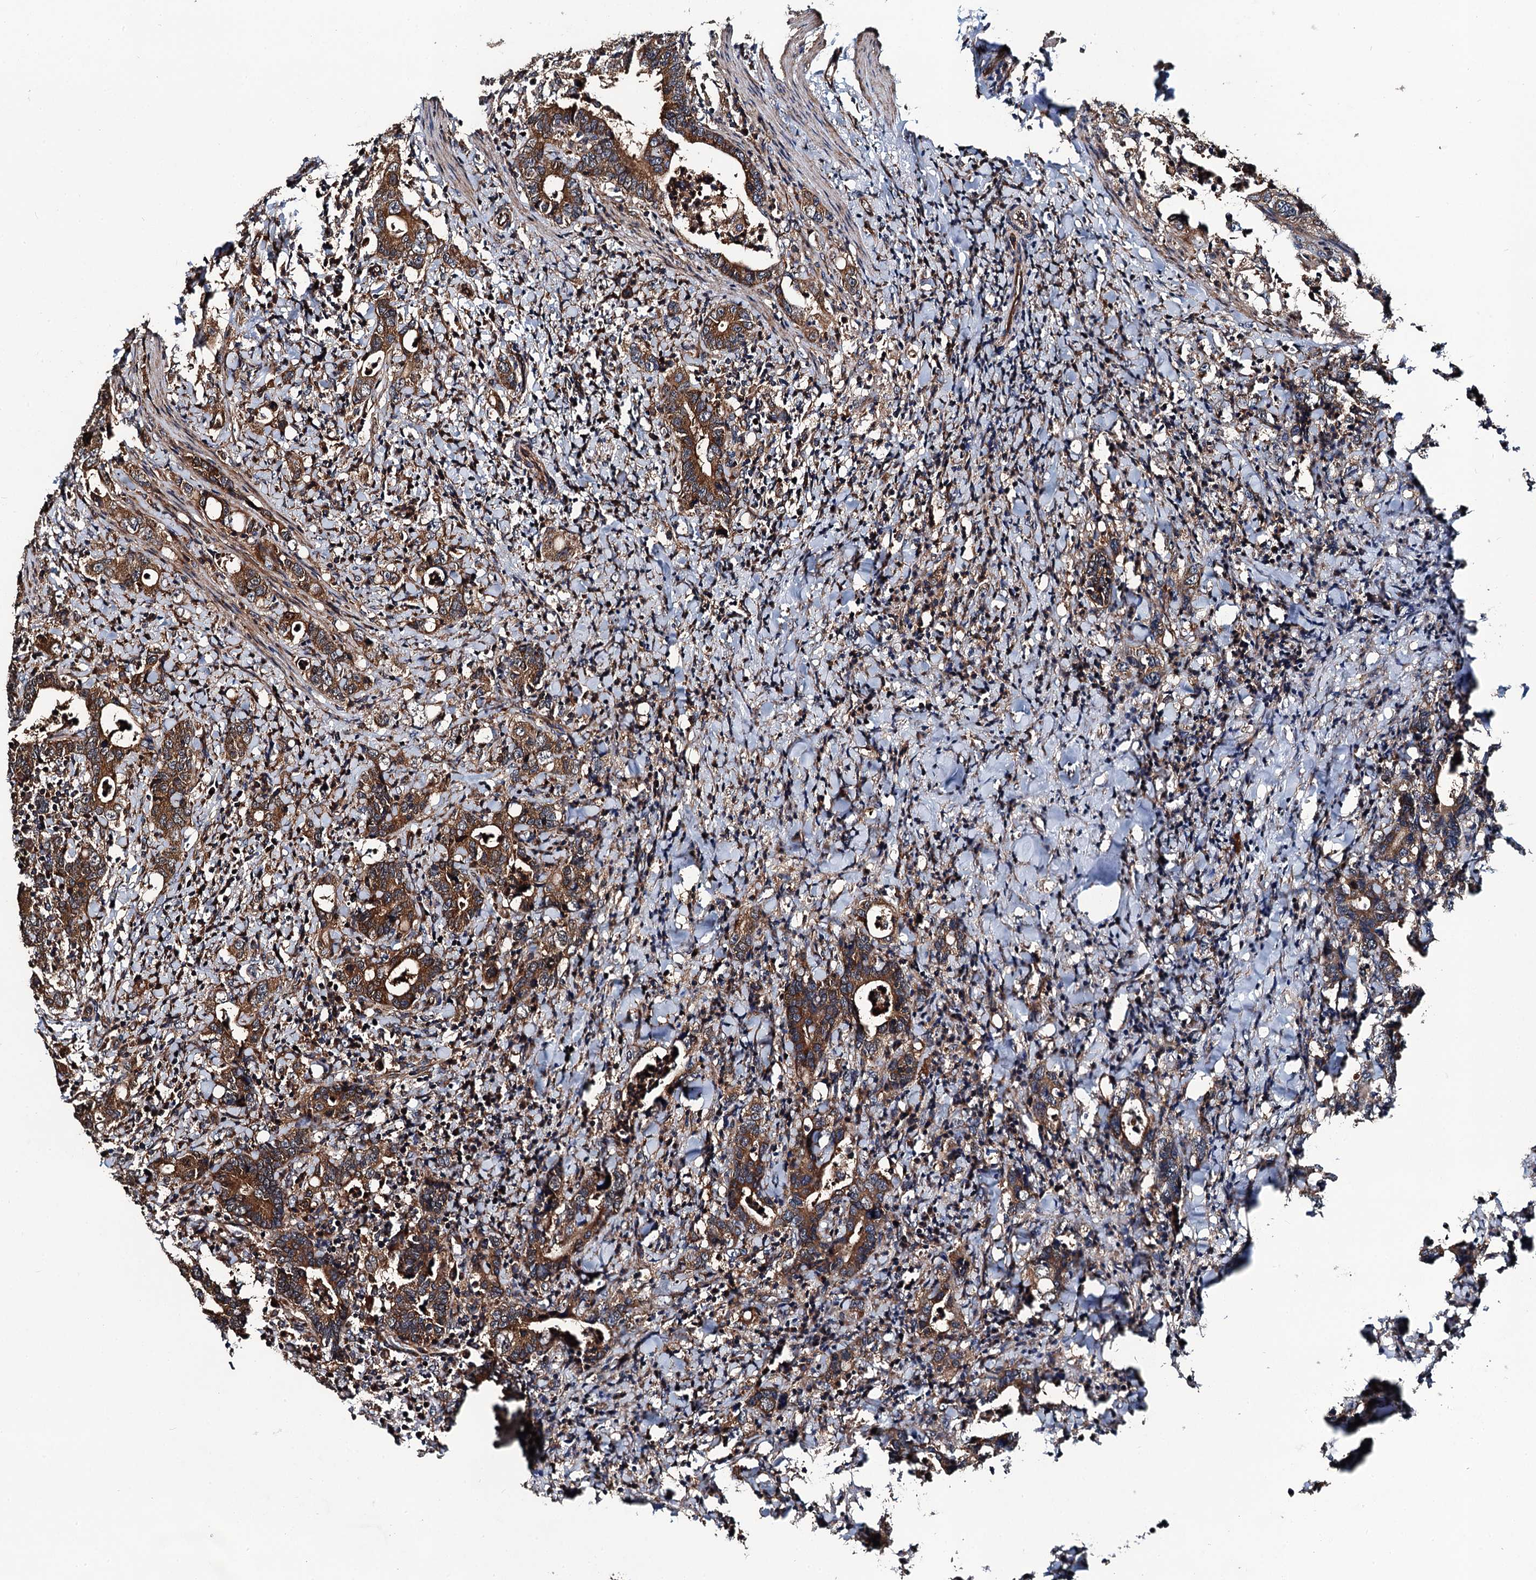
{"staining": {"intensity": "moderate", "quantity": ">75%", "location": "cytoplasmic/membranous"}, "tissue": "colorectal cancer", "cell_type": "Tumor cells", "image_type": "cancer", "snomed": [{"axis": "morphology", "description": "Adenocarcinoma, NOS"}, {"axis": "topography", "description": "Colon"}], "caption": "Immunohistochemical staining of colorectal cancer exhibits medium levels of moderate cytoplasmic/membranous protein staining in approximately >75% of tumor cells.", "gene": "NEK1", "patient": {"sex": "female", "age": 75}}